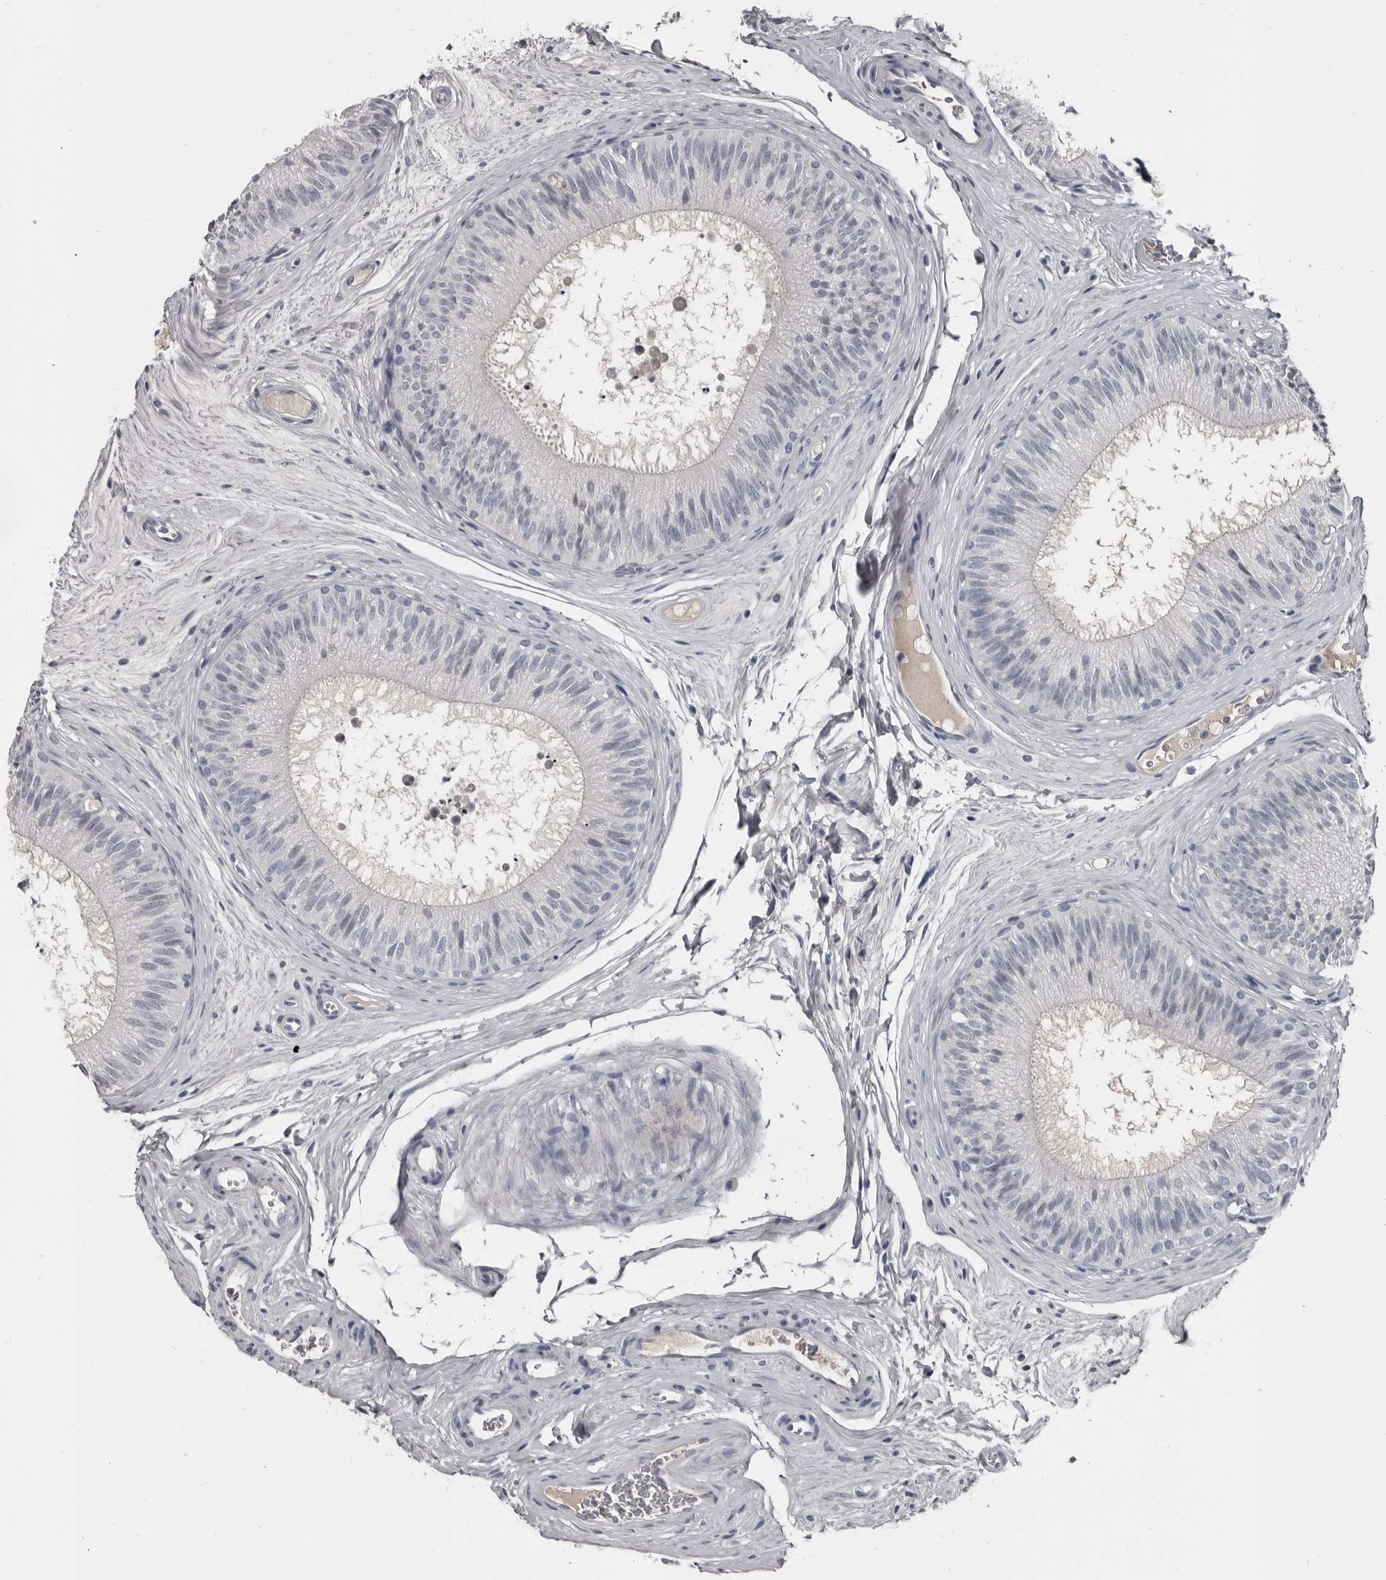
{"staining": {"intensity": "weak", "quantity": "<25%", "location": "cytoplasmic/membranous"}, "tissue": "epididymis", "cell_type": "Glandular cells", "image_type": "normal", "snomed": [{"axis": "morphology", "description": "Normal tissue, NOS"}, {"axis": "topography", "description": "Epididymis"}], "caption": "An image of epididymis stained for a protein displays no brown staining in glandular cells. (Stains: DAB (3,3'-diaminobenzidine) IHC with hematoxylin counter stain, Microscopy: brightfield microscopy at high magnification).", "gene": "GREB1", "patient": {"sex": "male", "age": 29}}